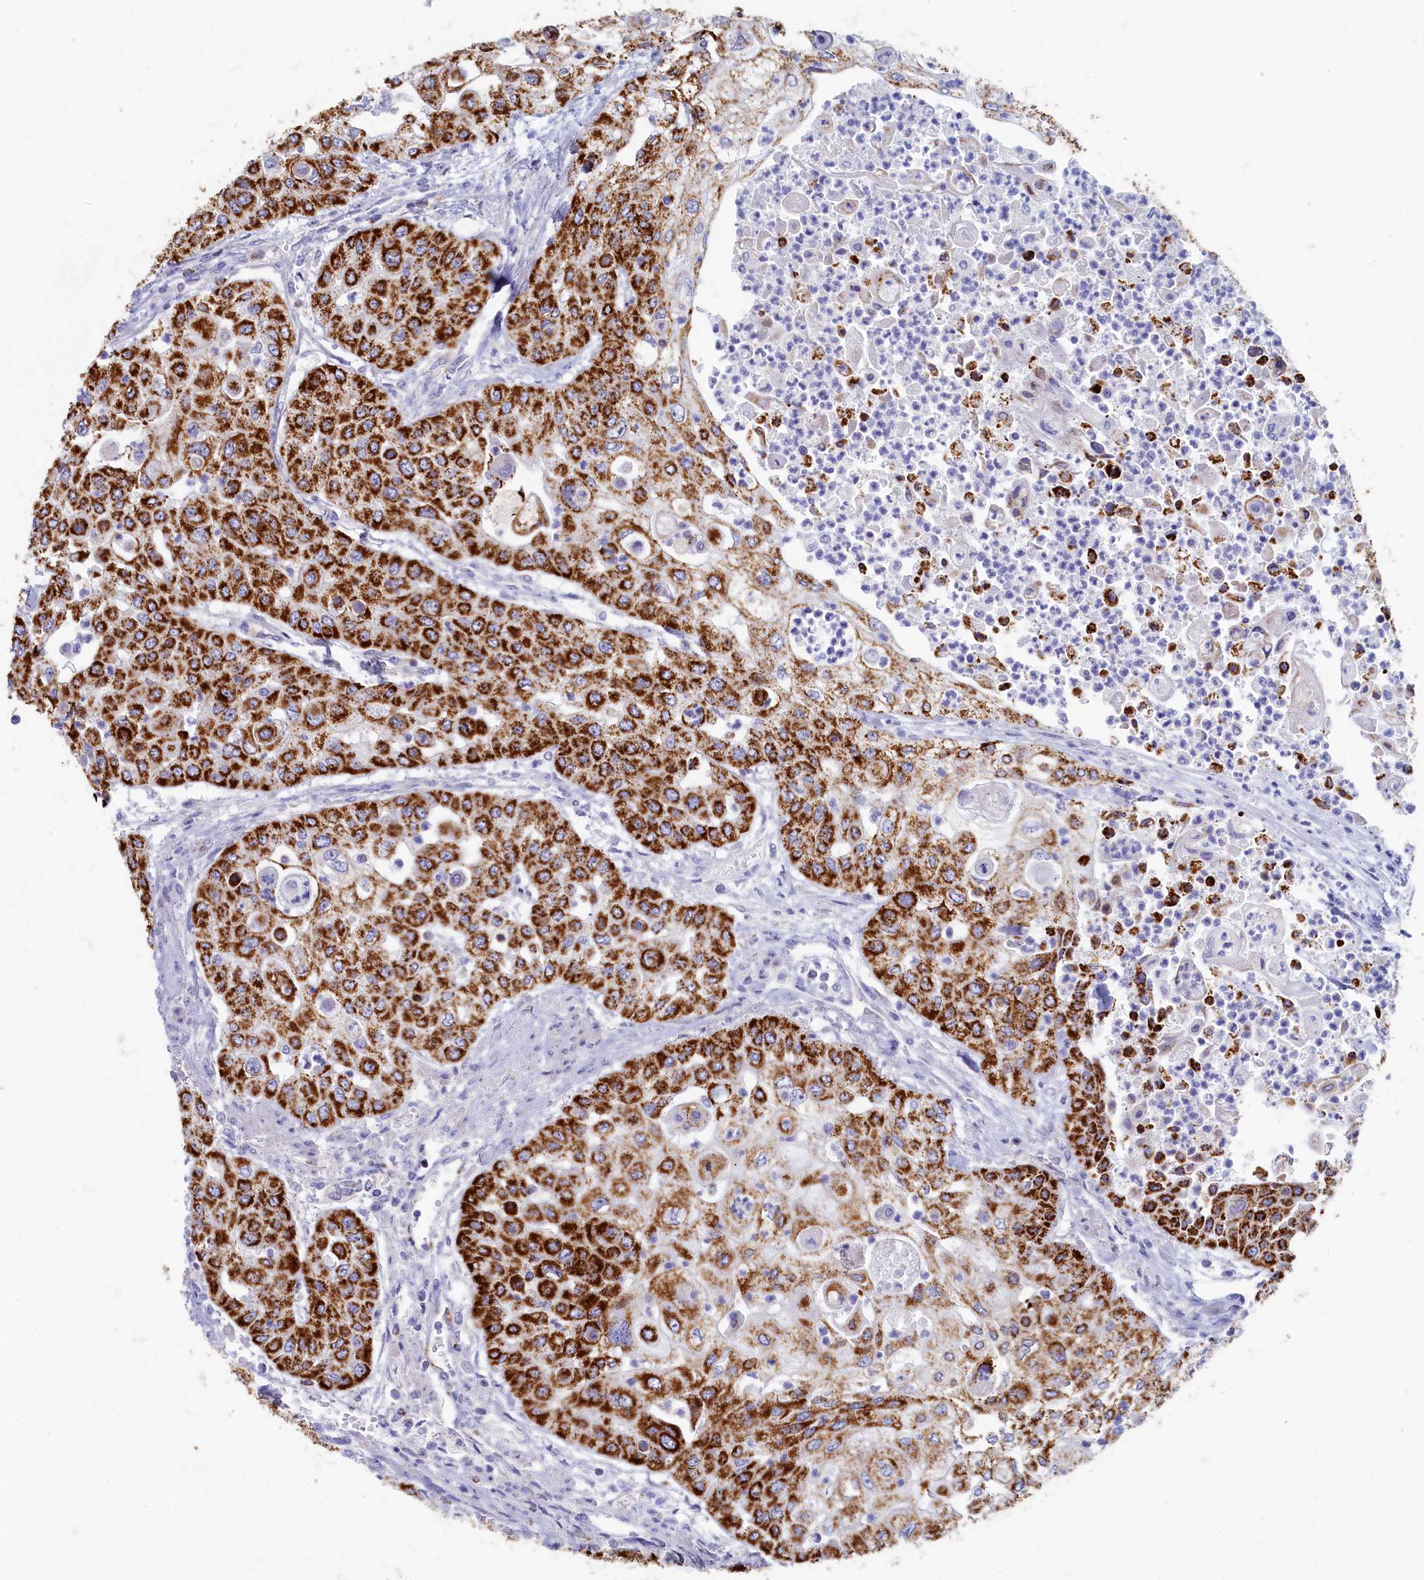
{"staining": {"intensity": "strong", "quantity": ">75%", "location": "cytoplasmic/membranous"}, "tissue": "urothelial cancer", "cell_type": "Tumor cells", "image_type": "cancer", "snomed": [{"axis": "morphology", "description": "Urothelial carcinoma, High grade"}, {"axis": "topography", "description": "Urinary bladder"}], "caption": "Urothelial cancer stained with a protein marker demonstrates strong staining in tumor cells.", "gene": "OCIAD2", "patient": {"sex": "female", "age": 79}}